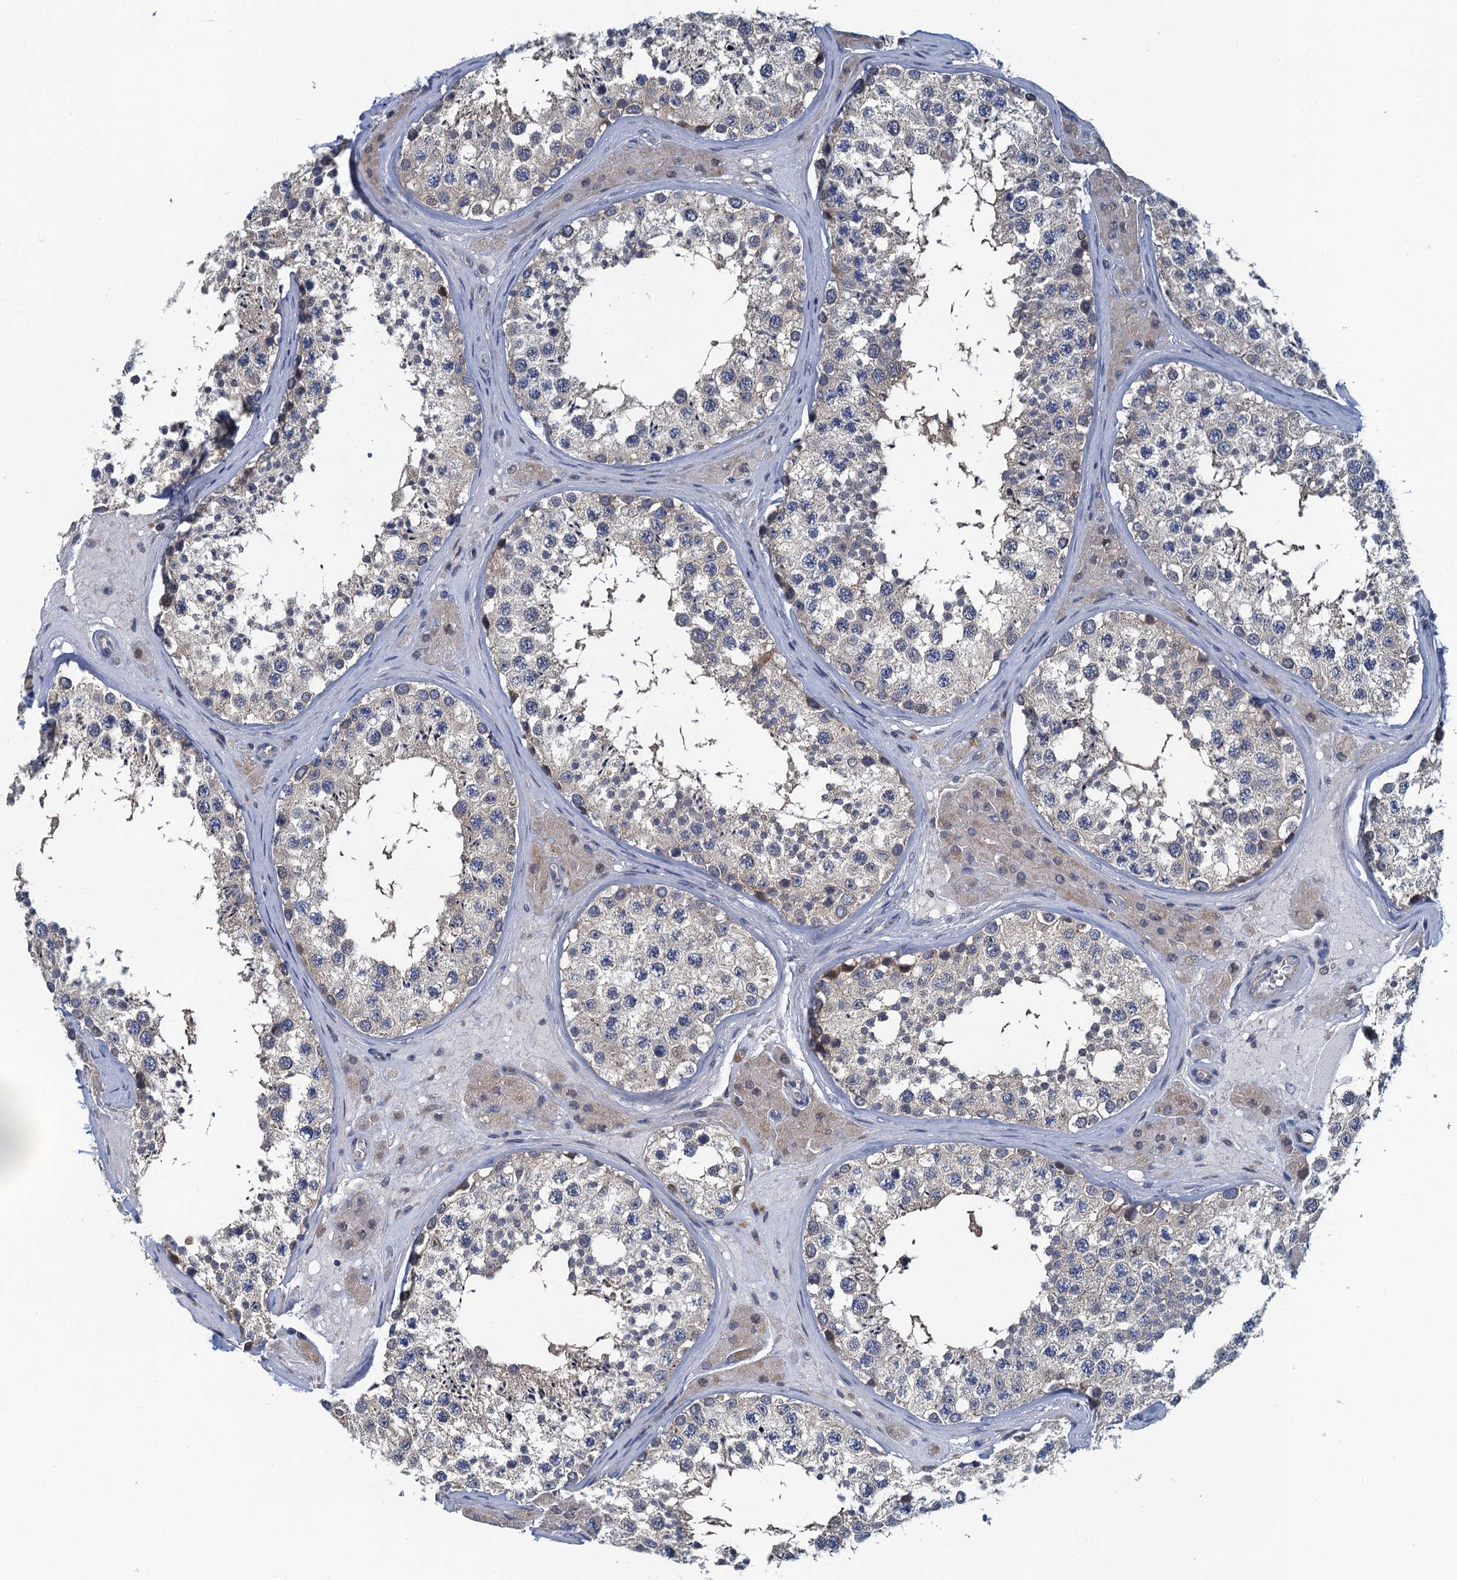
{"staining": {"intensity": "weak", "quantity": "25%-75%", "location": "cytoplasmic/membranous"}, "tissue": "testis", "cell_type": "Cells in seminiferous ducts", "image_type": "normal", "snomed": [{"axis": "morphology", "description": "Normal tissue, NOS"}, {"axis": "topography", "description": "Testis"}], "caption": "Immunohistochemical staining of unremarkable human testis demonstrates weak cytoplasmic/membranous protein expression in about 25%-75% of cells in seminiferous ducts.", "gene": "NCKAP1L", "patient": {"sex": "male", "age": 46}}